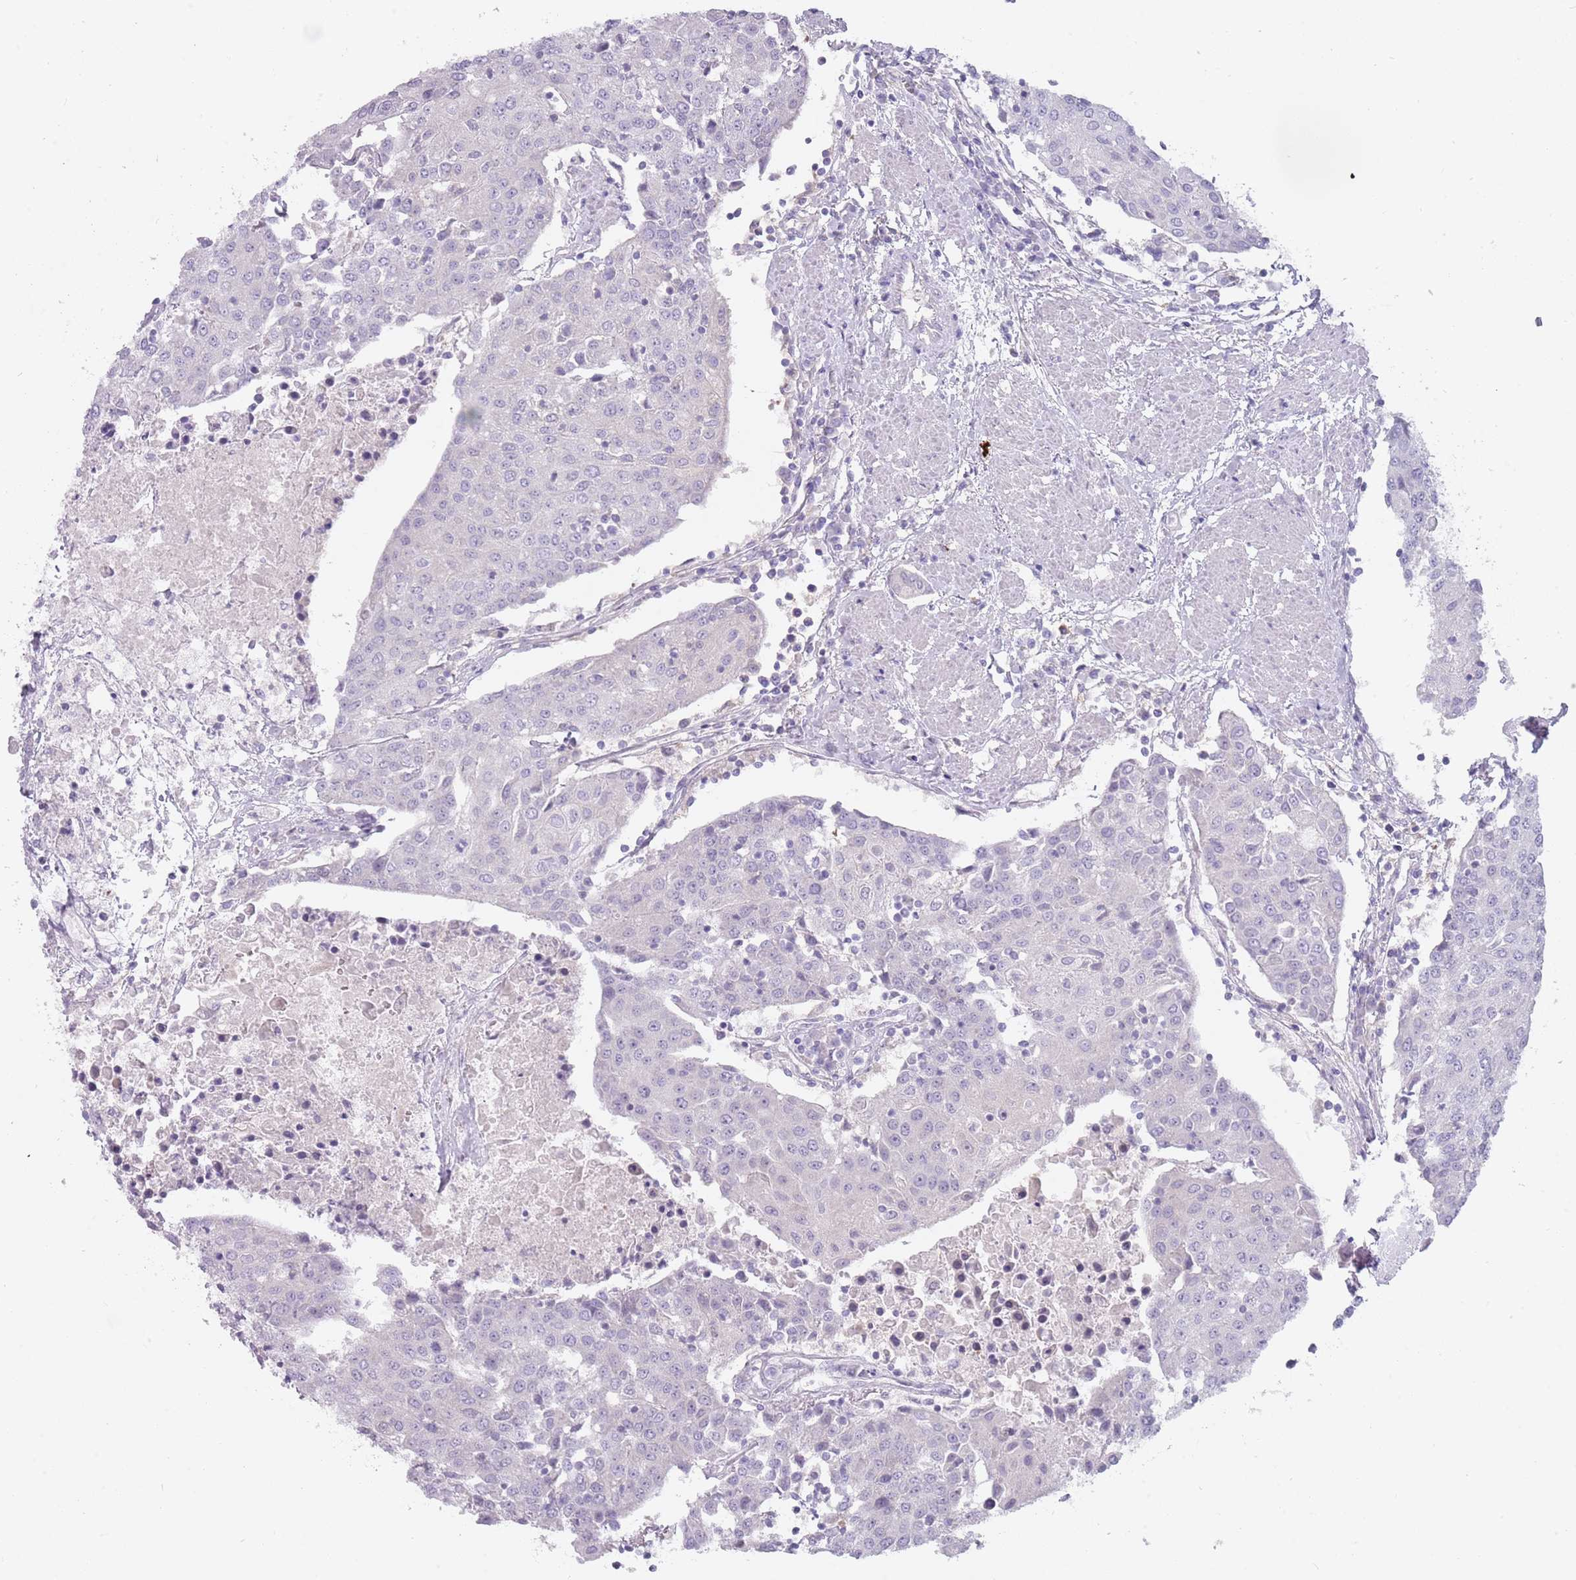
{"staining": {"intensity": "negative", "quantity": "none", "location": "none"}, "tissue": "urothelial cancer", "cell_type": "Tumor cells", "image_type": "cancer", "snomed": [{"axis": "morphology", "description": "Urothelial carcinoma, High grade"}, {"axis": "topography", "description": "Urinary bladder"}], "caption": "The photomicrograph exhibits no staining of tumor cells in urothelial cancer.", "gene": "DDX4", "patient": {"sex": "female", "age": 85}}